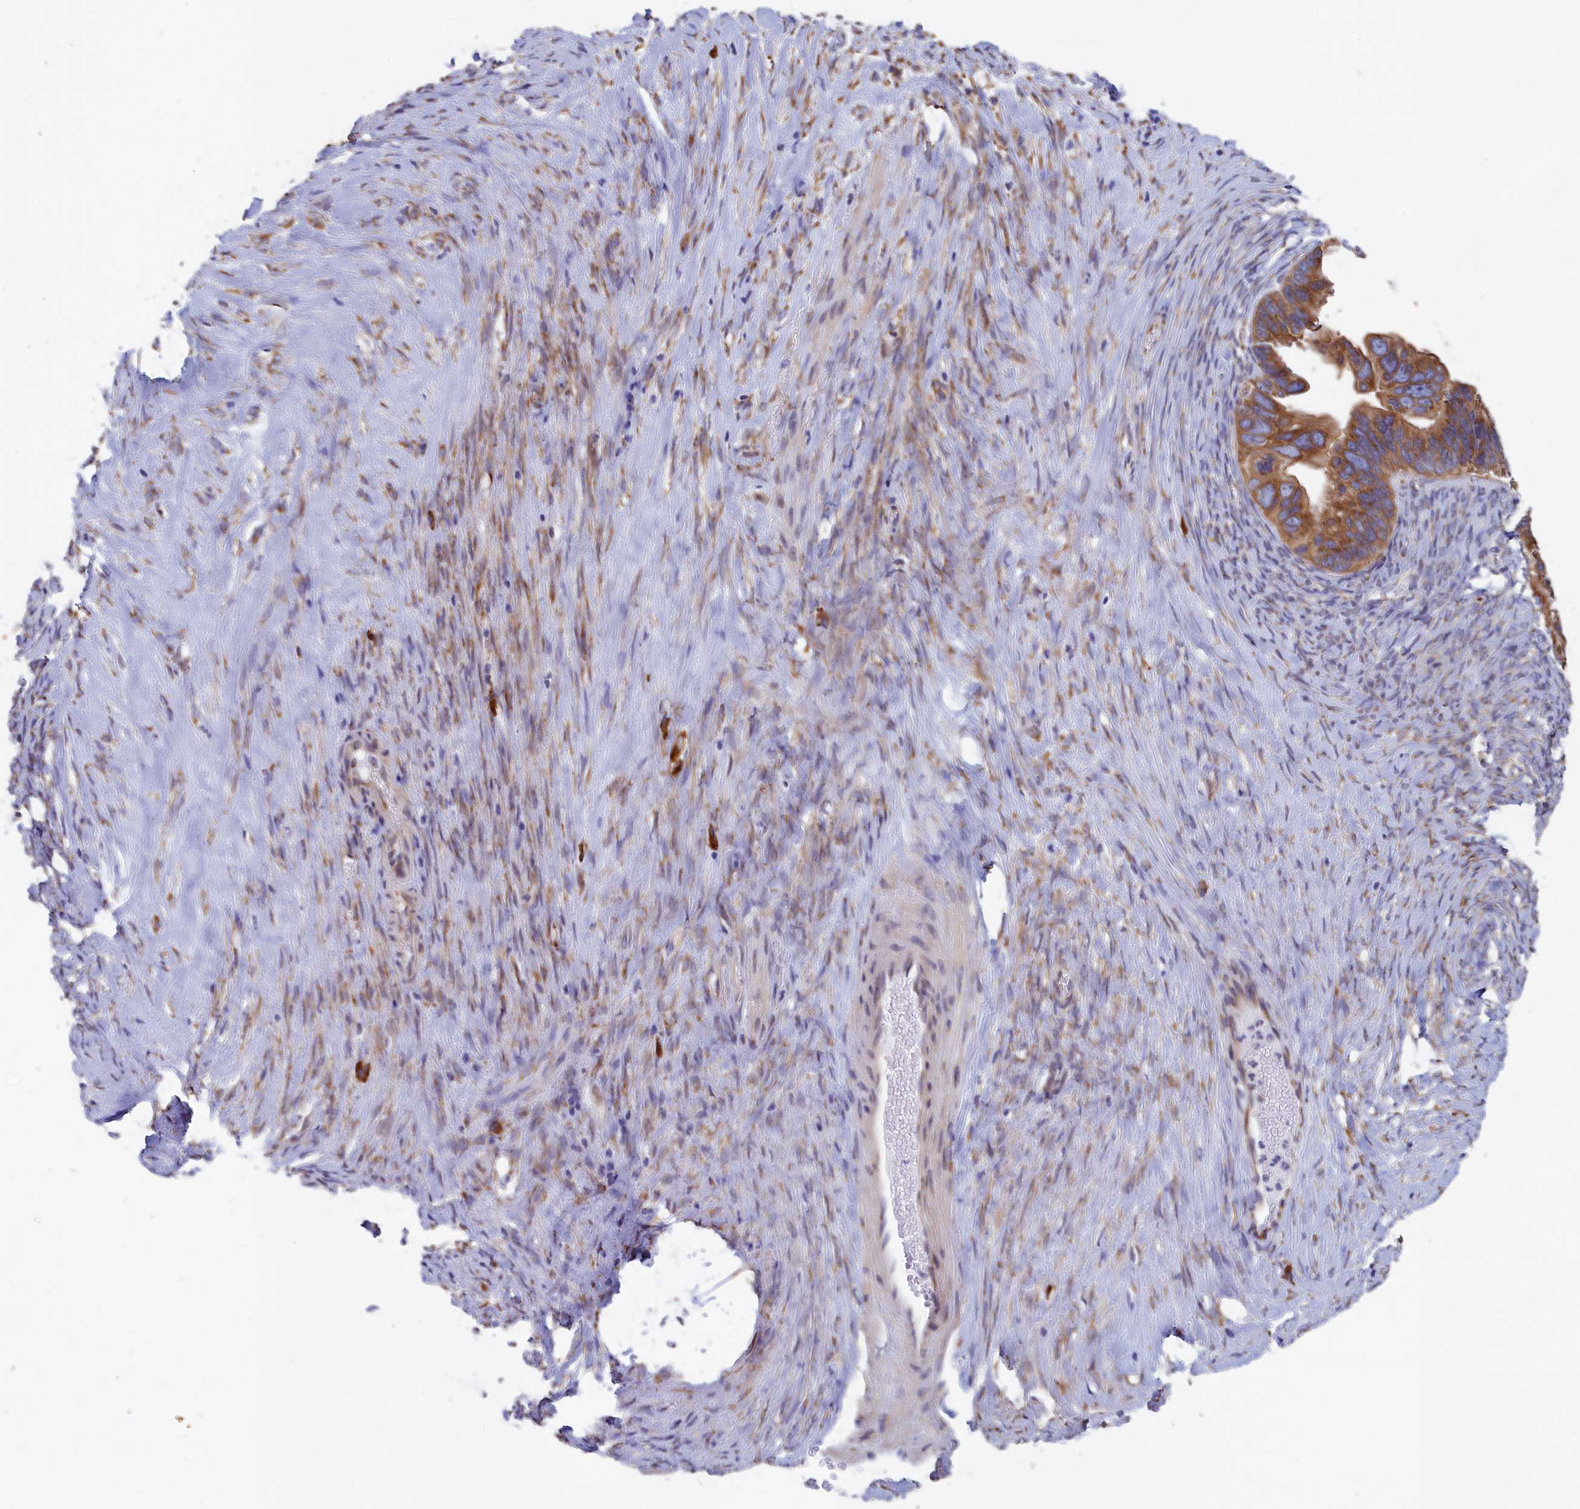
{"staining": {"intensity": "moderate", "quantity": ">75%", "location": "cytoplasmic/membranous"}, "tissue": "ovarian cancer", "cell_type": "Tumor cells", "image_type": "cancer", "snomed": [{"axis": "morphology", "description": "Cystadenocarcinoma, serous, NOS"}, {"axis": "topography", "description": "Ovary"}], "caption": "Moderate cytoplasmic/membranous protein positivity is identified in approximately >75% of tumor cells in ovarian cancer (serous cystadenocarcinoma). (IHC, brightfield microscopy, high magnification).", "gene": "CCDC68", "patient": {"sex": "female", "age": 56}}